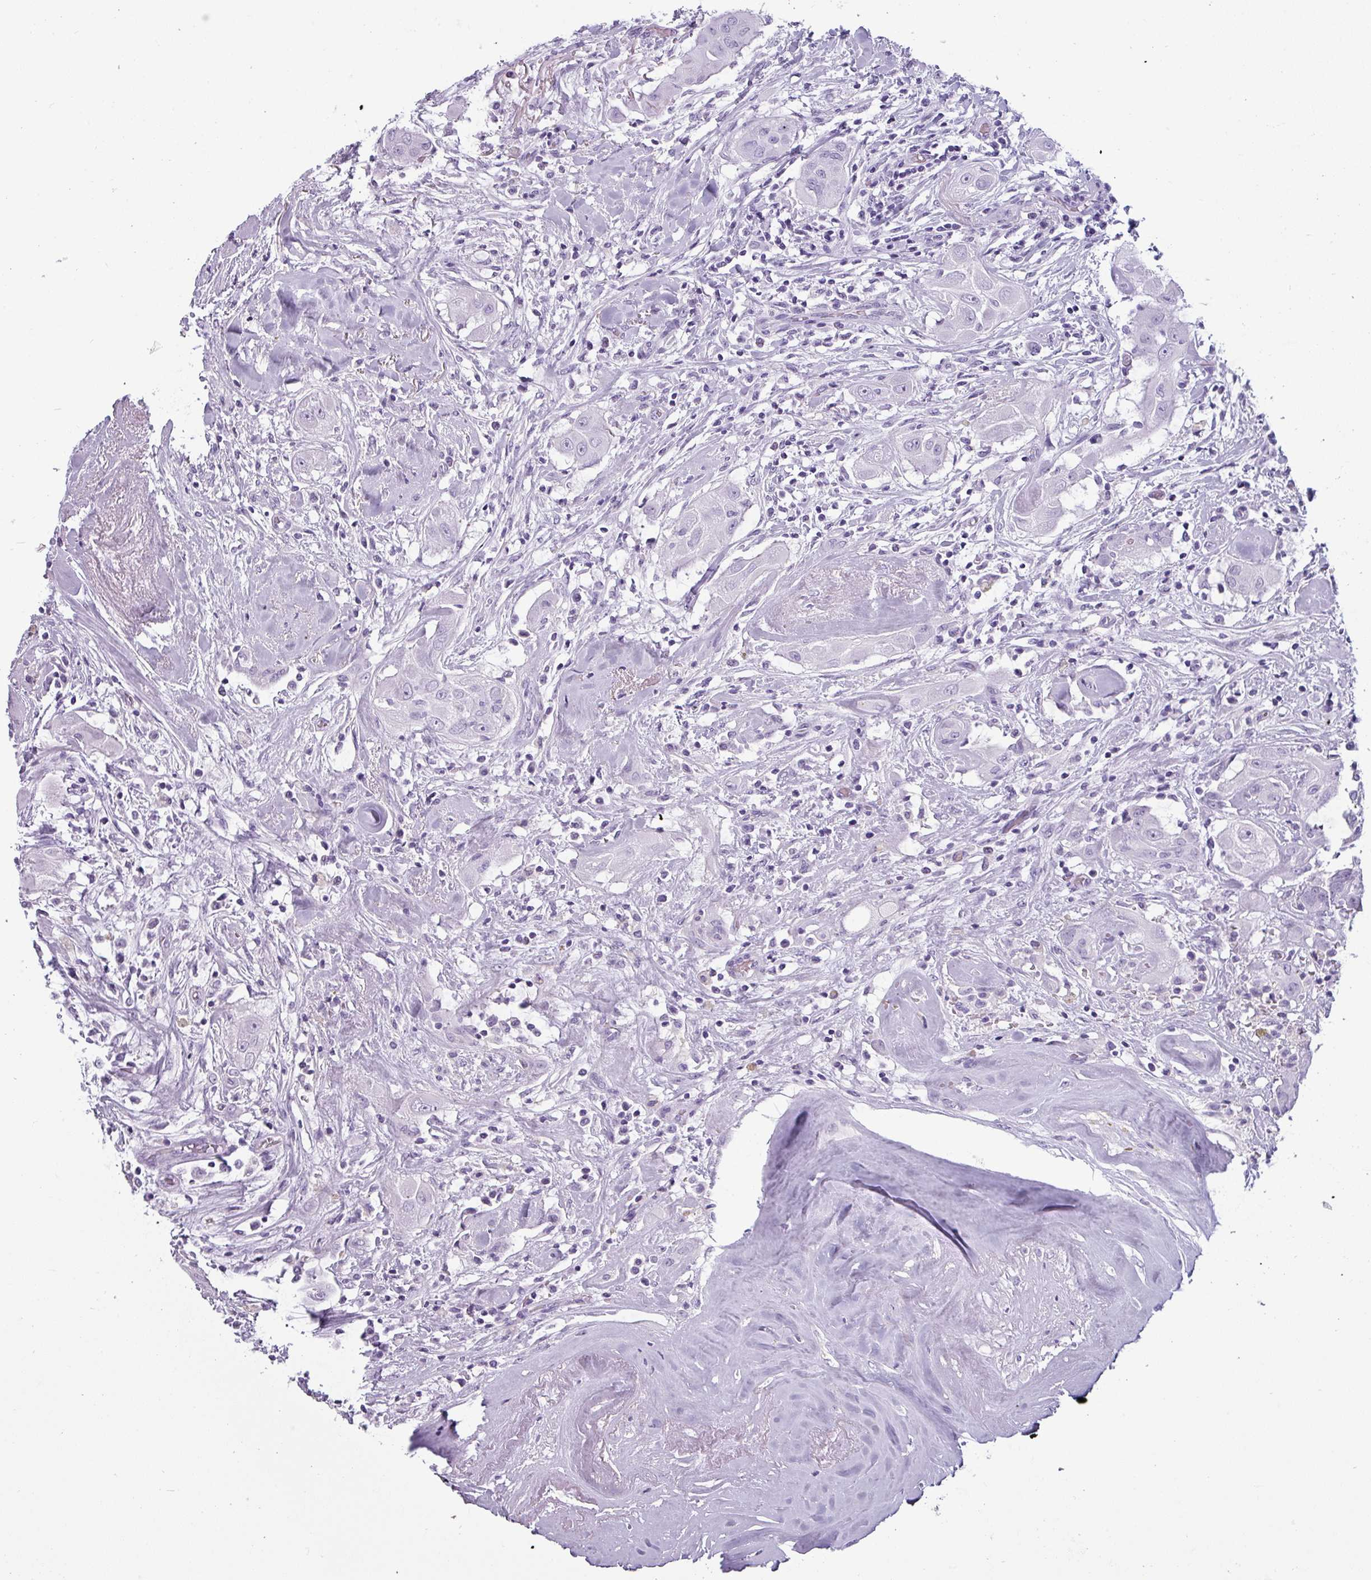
{"staining": {"intensity": "negative", "quantity": "none", "location": "none"}, "tissue": "thyroid cancer", "cell_type": "Tumor cells", "image_type": "cancer", "snomed": [{"axis": "morphology", "description": "Papillary adenocarcinoma, NOS"}, {"axis": "topography", "description": "Thyroid gland"}], "caption": "Tumor cells are negative for brown protein staining in thyroid papillary adenocarcinoma. (Brightfield microscopy of DAB IHC at high magnification).", "gene": "CRYBB2", "patient": {"sex": "female", "age": 59}}